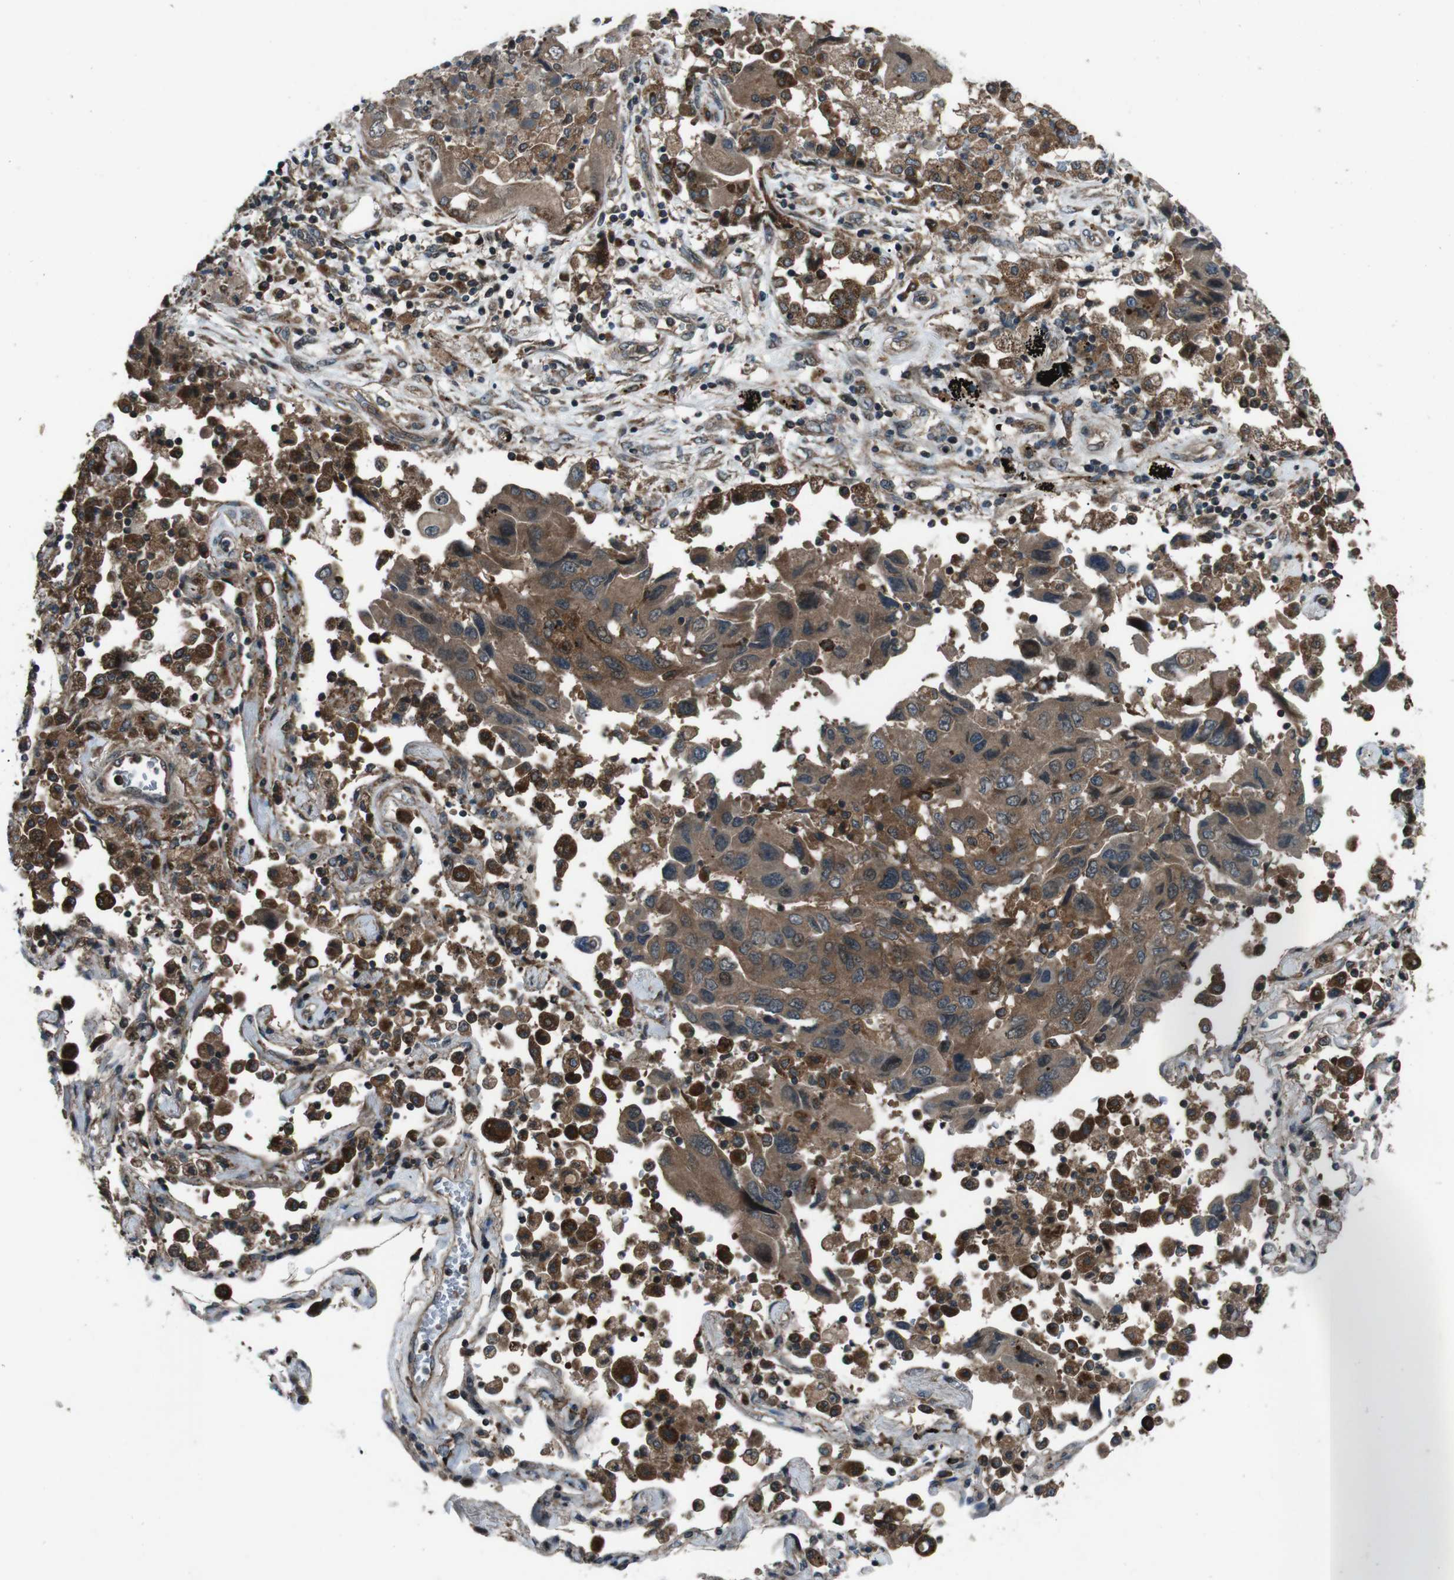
{"staining": {"intensity": "moderate", "quantity": ">75%", "location": "cytoplasmic/membranous"}, "tissue": "lung cancer", "cell_type": "Tumor cells", "image_type": "cancer", "snomed": [{"axis": "morphology", "description": "Adenocarcinoma, NOS"}, {"axis": "topography", "description": "Lung"}], "caption": "An immunohistochemistry (IHC) micrograph of neoplastic tissue is shown. Protein staining in brown highlights moderate cytoplasmic/membranous positivity in lung adenocarcinoma within tumor cells. The staining is performed using DAB (3,3'-diaminobenzidine) brown chromogen to label protein expression. The nuclei are counter-stained blue using hematoxylin.", "gene": "SLC27A4", "patient": {"sex": "female", "age": 65}}